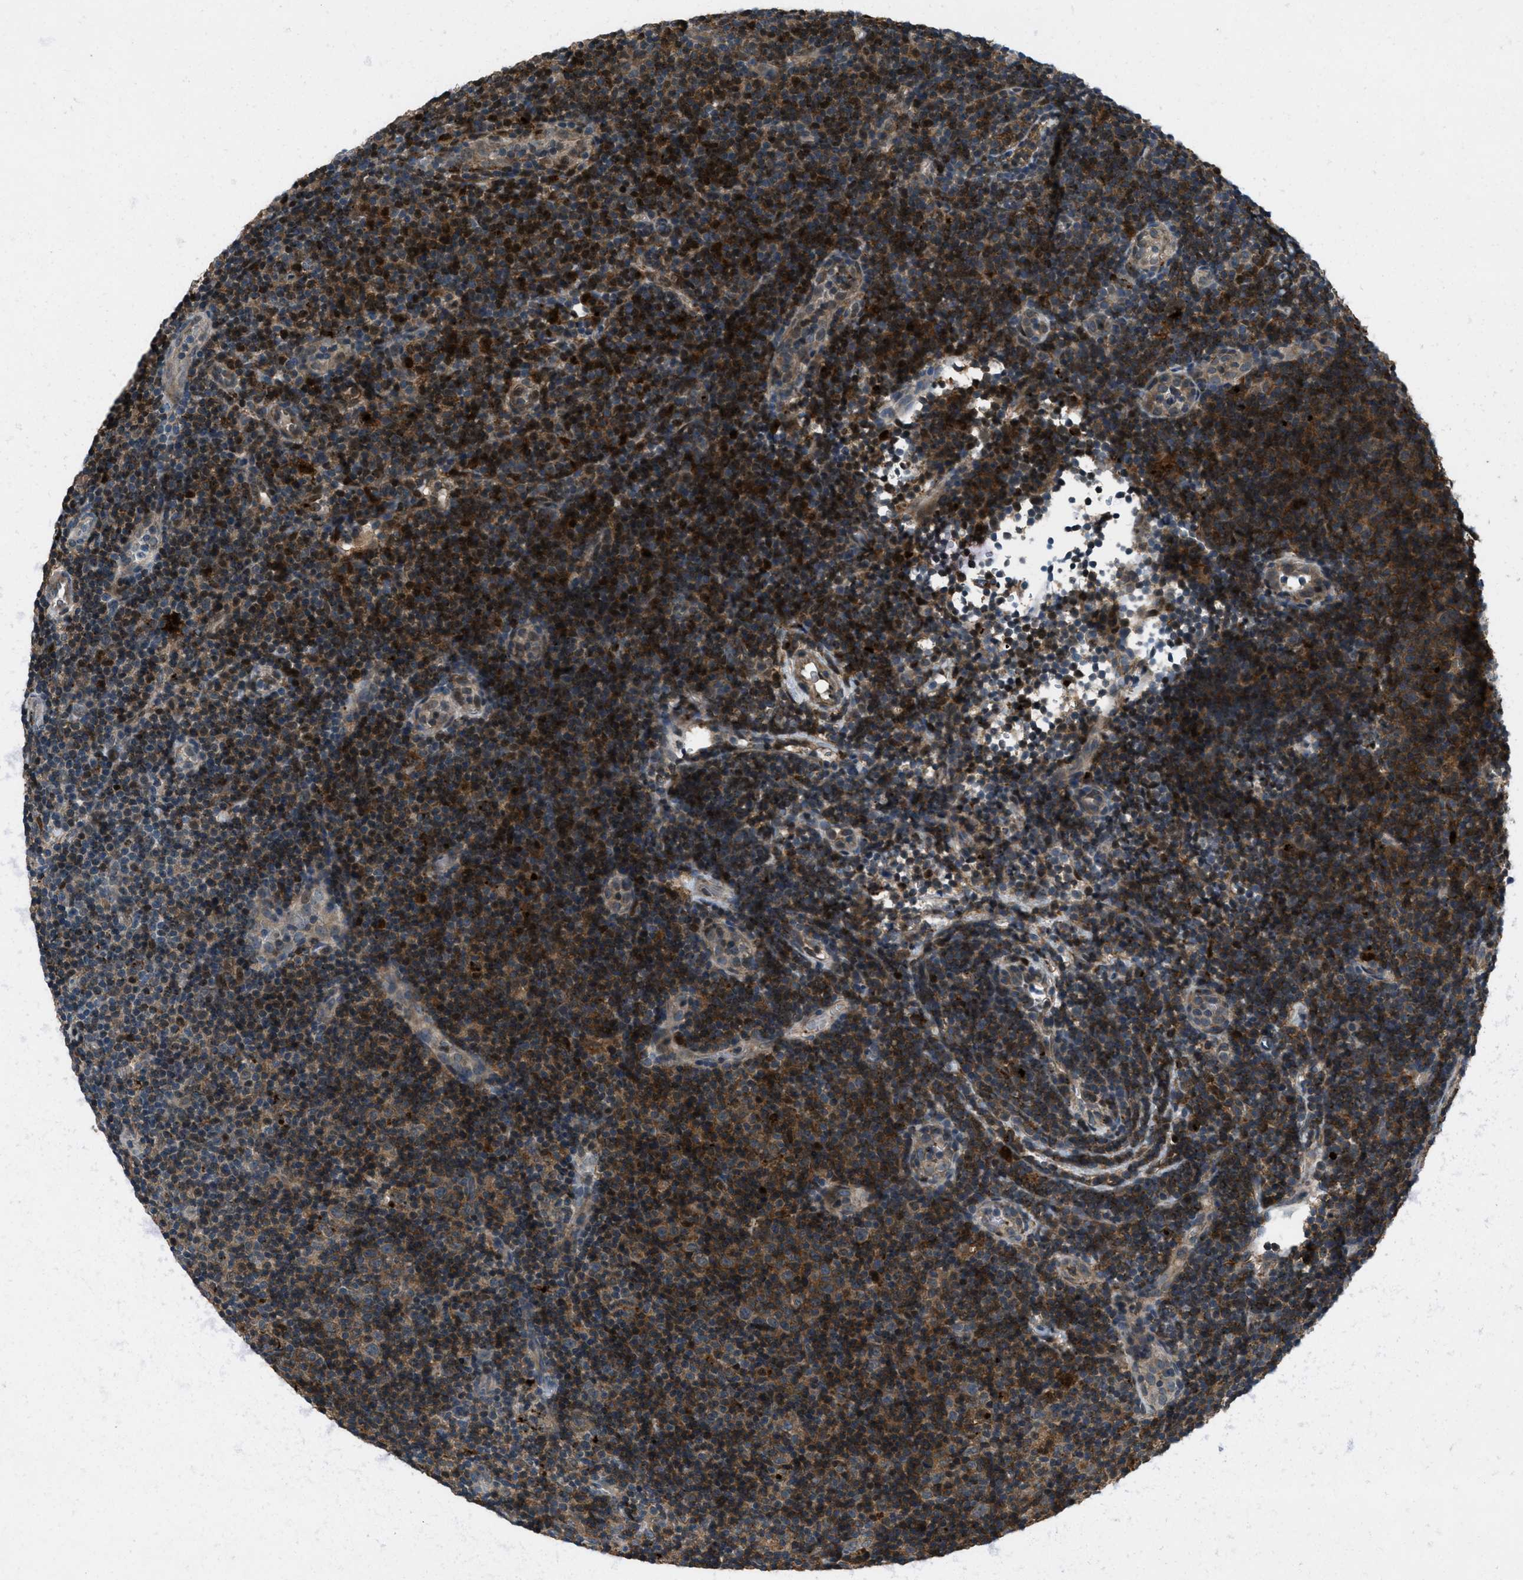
{"staining": {"intensity": "moderate", "quantity": ">75%", "location": "cytoplasmic/membranous"}, "tissue": "lymphoma", "cell_type": "Tumor cells", "image_type": "cancer", "snomed": [{"axis": "morphology", "description": "Malignant lymphoma, non-Hodgkin's type, Low grade"}, {"axis": "topography", "description": "Lymph node"}], "caption": "Immunohistochemical staining of lymphoma shows medium levels of moderate cytoplasmic/membranous protein expression in about >75% of tumor cells.", "gene": "EPSTI1", "patient": {"sex": "male", "age": 83}}